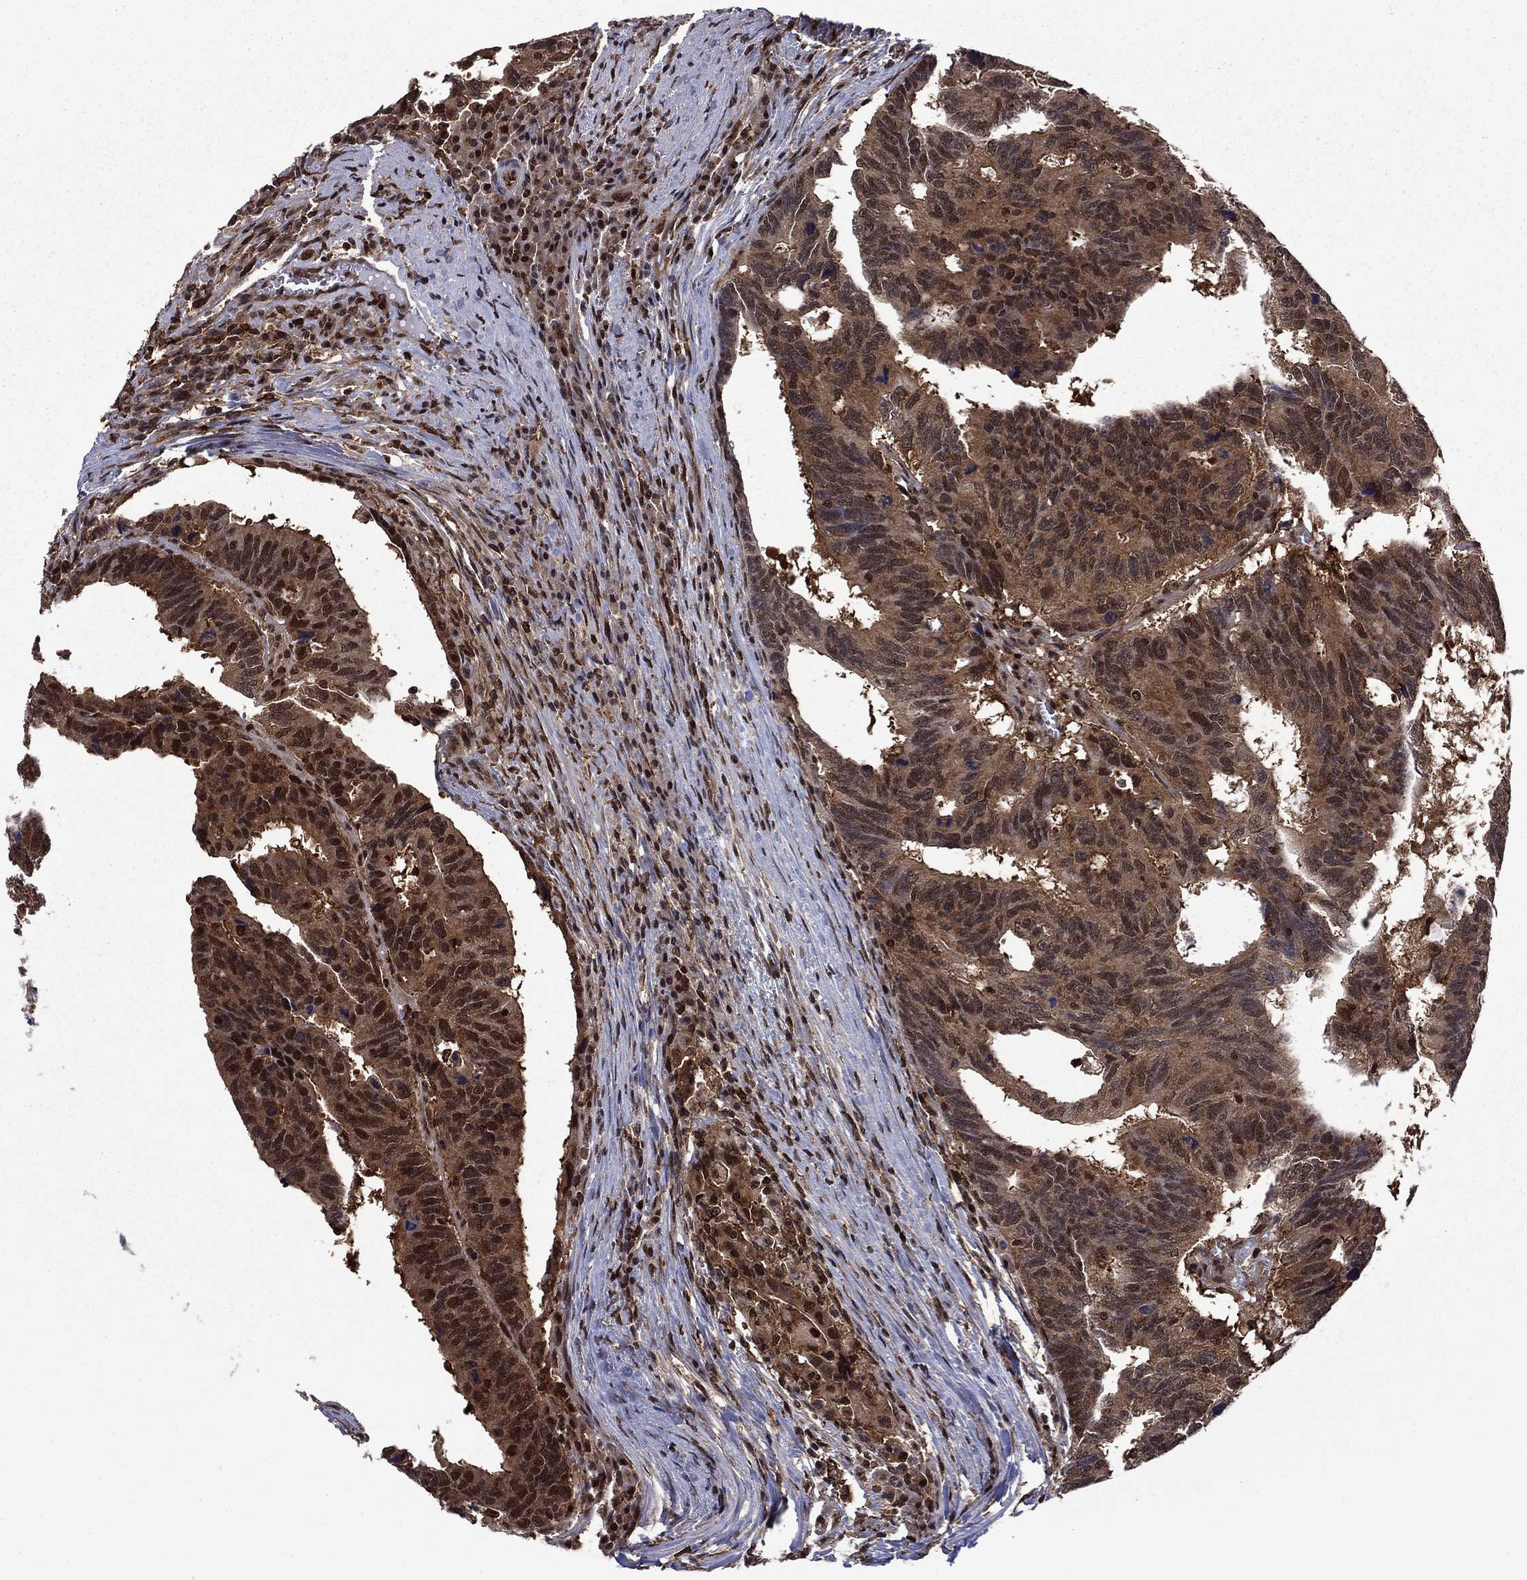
{"staining": {"intensity": "moderate", "quantity": "<25%", "location": "nuclear"}, "tissue": "colorectal cancer", "cell_type": "Tumor cells", "image_type": "cancer", "snomed": [{"axis": "morphology", "description": "Adenocarcinoma, NOS"}, {"axis": "topography", "description": "Colon"}], "caption": "Tumor cells exhibit low levels of moderate nuclear expression in about <25% of cells in human colorectal cancer (adenocarcinoma).", "gene": "PSMD2", "patient": {"sex": "female", "age": 77}}